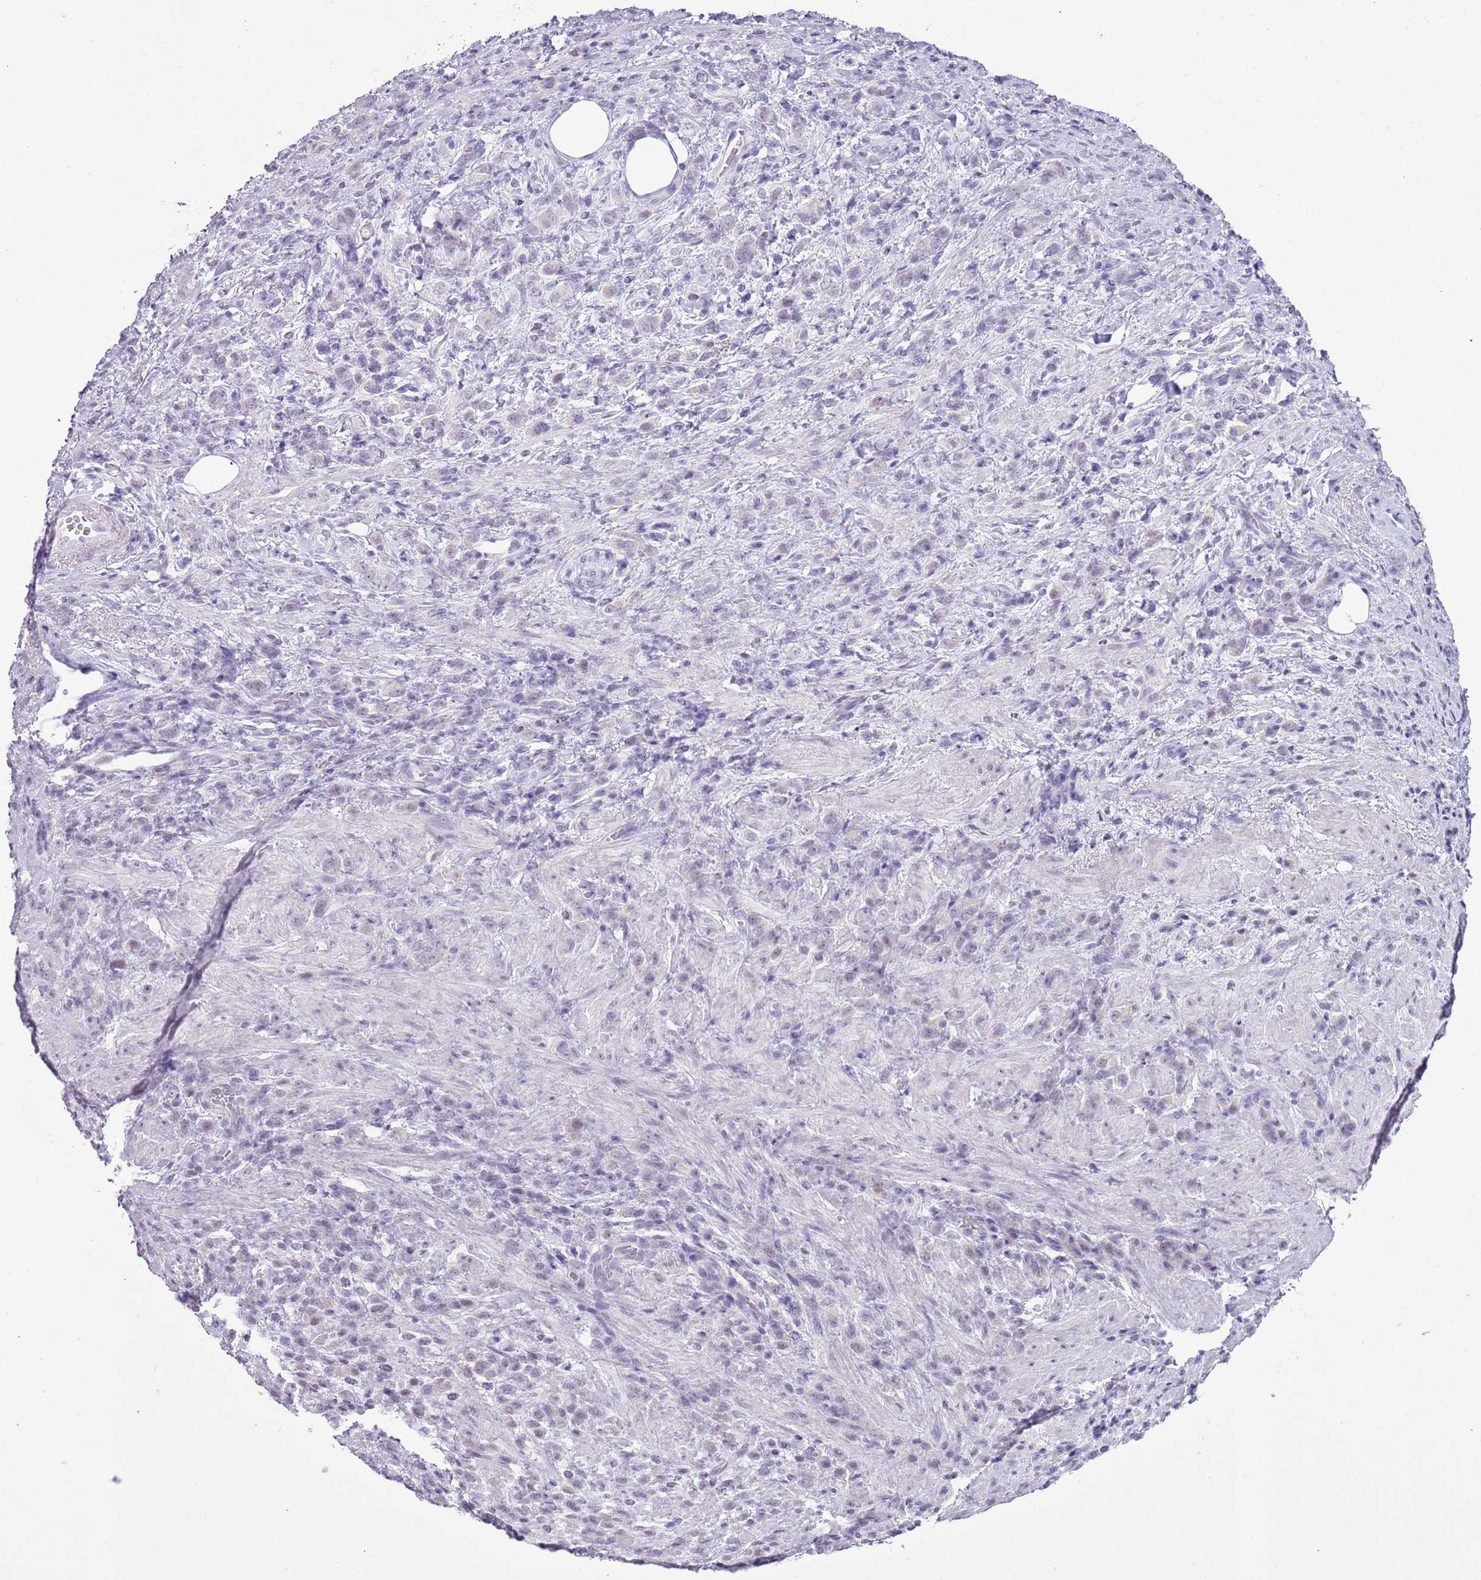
{"staining": {"intensity": "negative", "quantity": "none", "location": "none"}, "tissue": "stomach cancer", "cell_type": "Tumor cells", "image_type": "cancer", "snomed": [{"axis": "morphology", "description": "Adenocarcinoma, NOS"}, {"axis": "topography", "description": "Stomach"}], "caption": "An IHC histopathology image of adenocarcinoma (stomach) is shown. There is no staining in tumor cells of adenocarcinoma (stomach).", "gene": "RPL3L", "patient": {"sex": "male", "age": 77}}